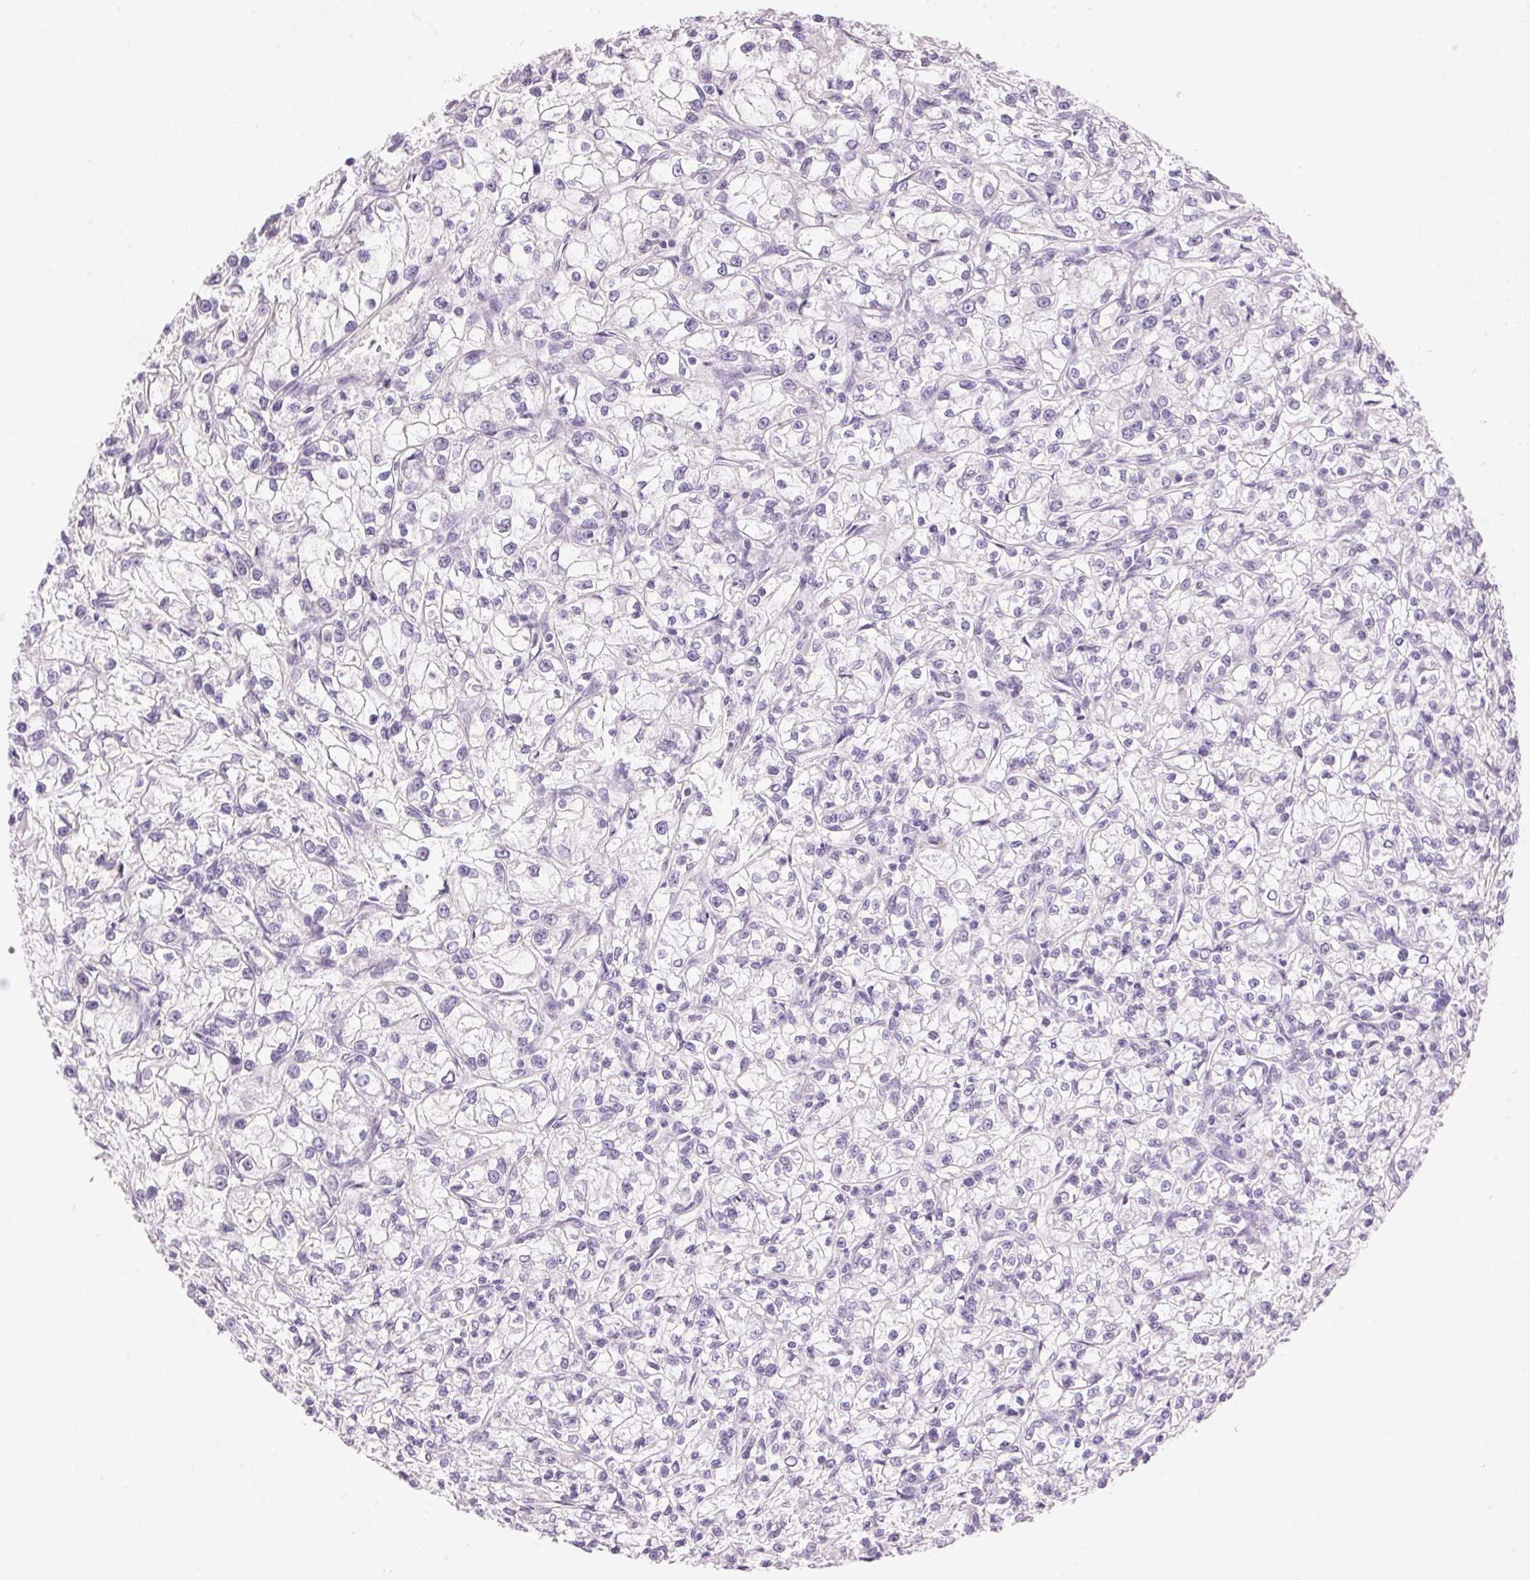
{"staining": {"intensity": "negative", "quantity": "none", "location": "none"}, "tissue": "renal cancer", "cell_type": "Tumor cells", "image_type": "cancer", "snomed": [{"axis": "morphology", "description": "Adenocarcinoma, NOS"}, {"axis": "topography", "description": "Kidney"}], "caption": "A photomicrograph of renal cancer stained for a protein shows no brown staining in tumor cells.", "gene": "HSD17B2", "patient": {"sex": "female", "age": 59}}